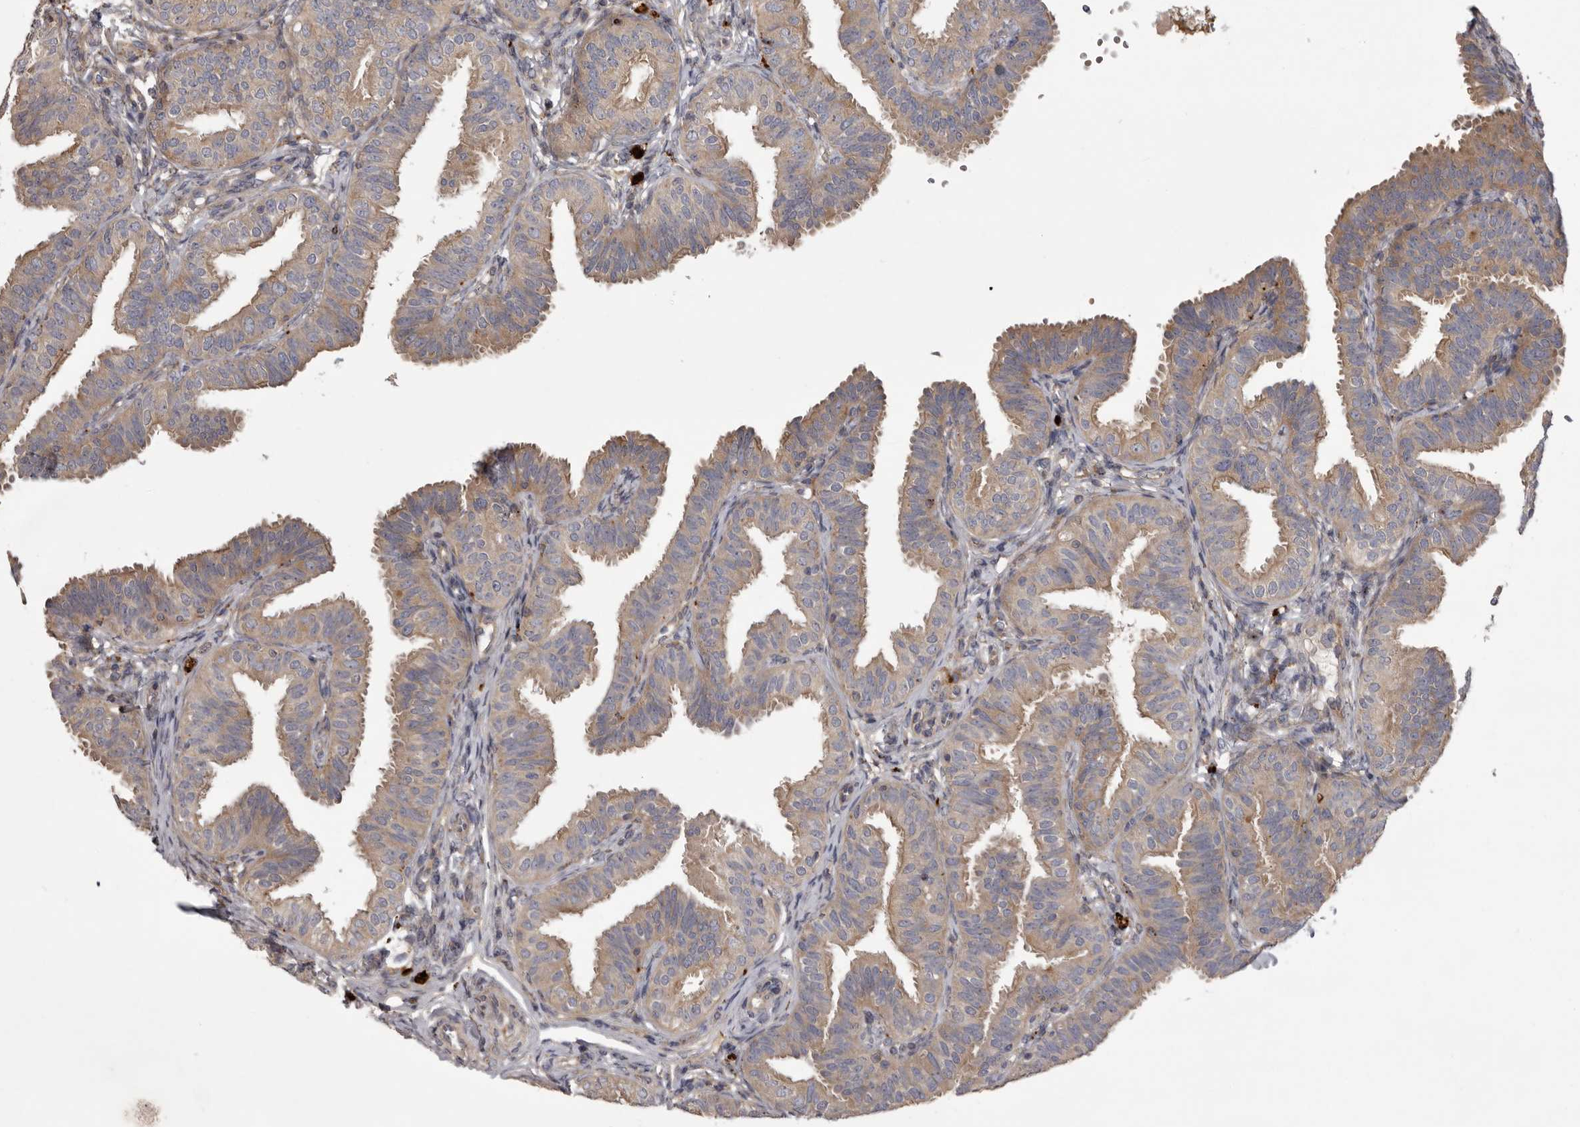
{"staining": {"intensity": "moderate", "quantity": "25%-75%", "location": "cytoplasmic/membranous"}, "tissue": "fallopian tube", "cell_type": "Glandular cells", "image_type": "normal", "snomed": [{"axis": "morphology", "description": "Normal tissue, NOS"}, {"axis": "topography", "description": "Fallopian tube"}], "caption": "The photomicrograph displays a brown stain indicating the presence of a protein in the cytoplasmic/membranous of glandular cells in fallopian tube. (DAB (3,3'-diaminobenzidine) IHC with brightfield microscopy, high magnification).", "gene": "WDR47", "patient": {"sex": "female", "age": 35}}